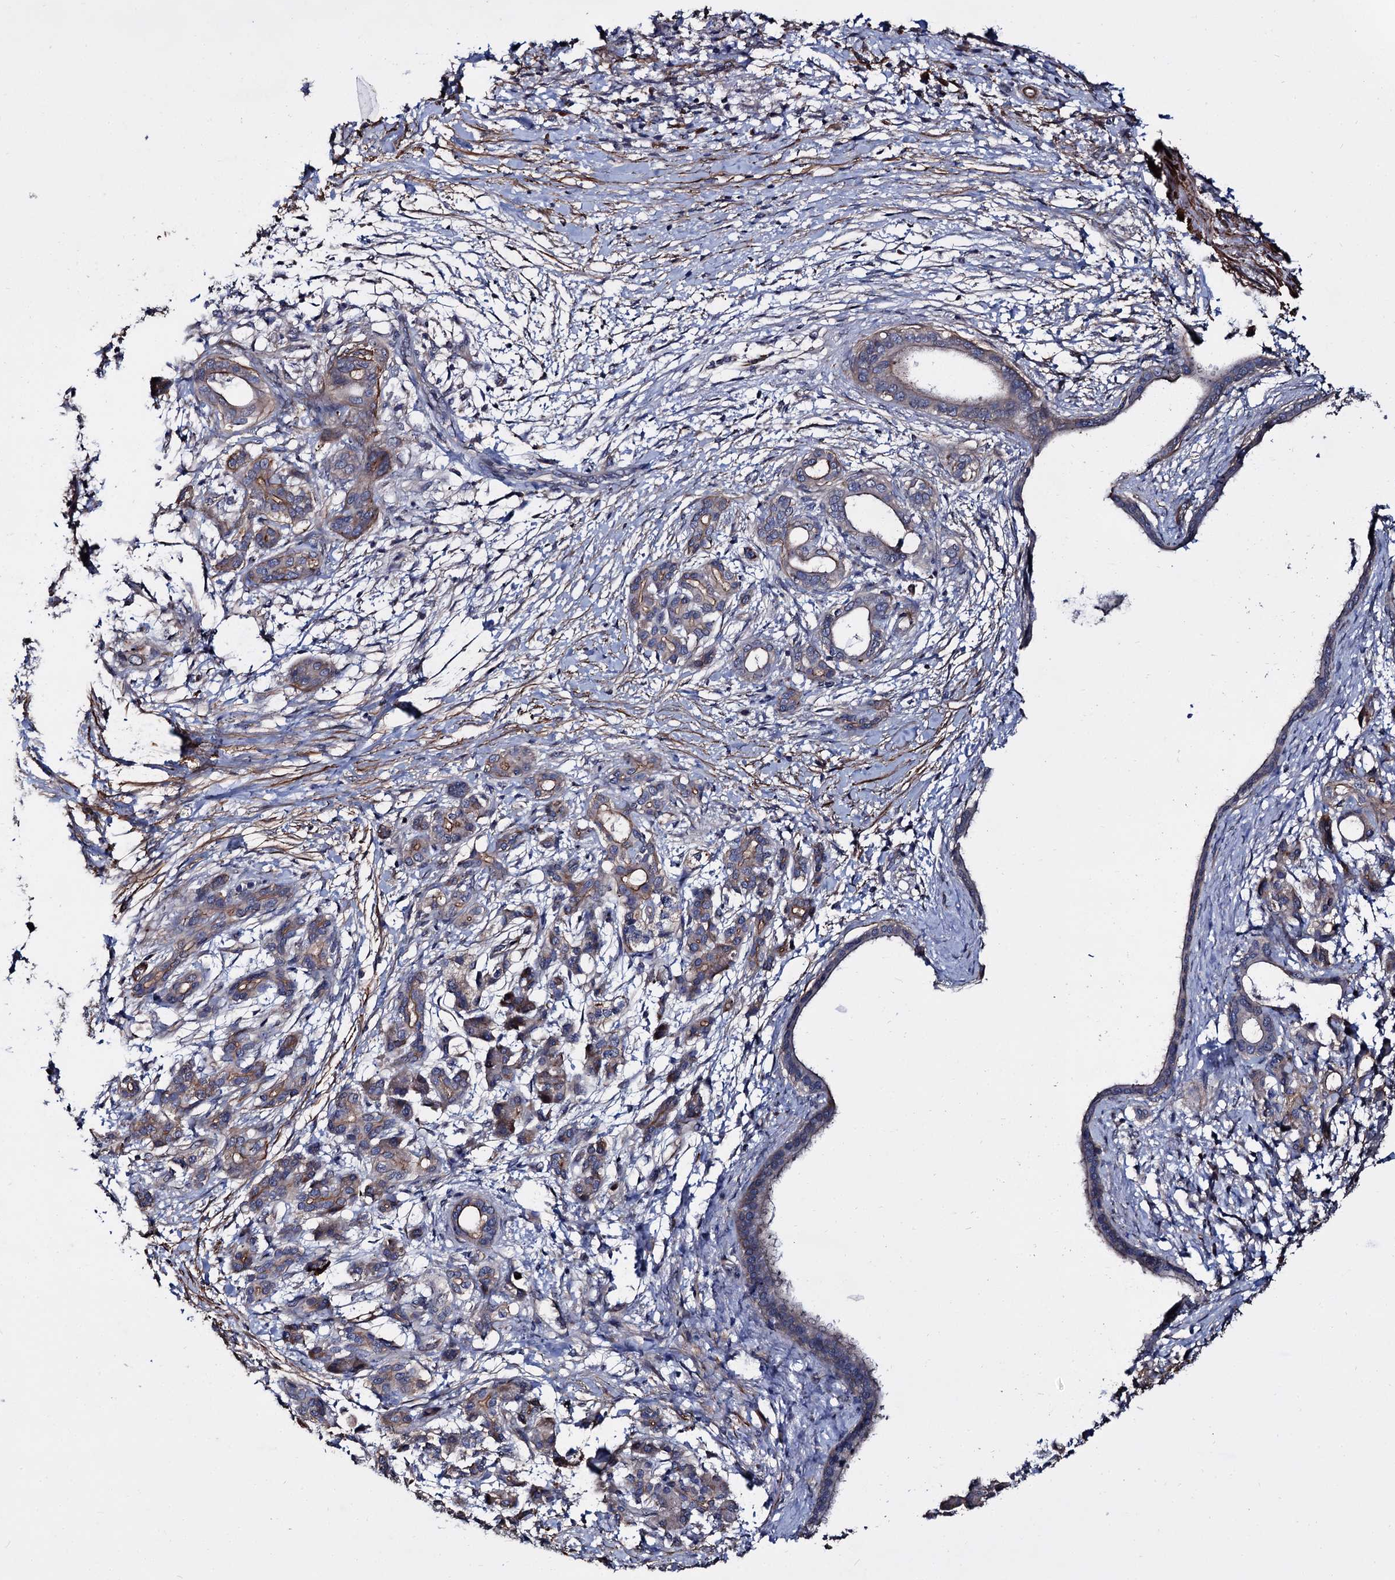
{"staining": {"intensity": "negative", "quantity": "none", "location": "none"}, "tissue": "pancreatic cancer", "cell_type": "Tumor cells", "image_type": "cancer", "snomed": [{"axis": "morphology", "description": "Adenocarcinoma, NOS"}, {"axis": "topography", "description": "Pancreas"}], "caption": "DAB (3,3'-diaminobenzidine) immunohistochemical staining of human pancreatic adenocarcinoma reveals no significant positivity in tumor cells.", "gene": "ISM2", "patient": {"sex": "female", "age": 55}}